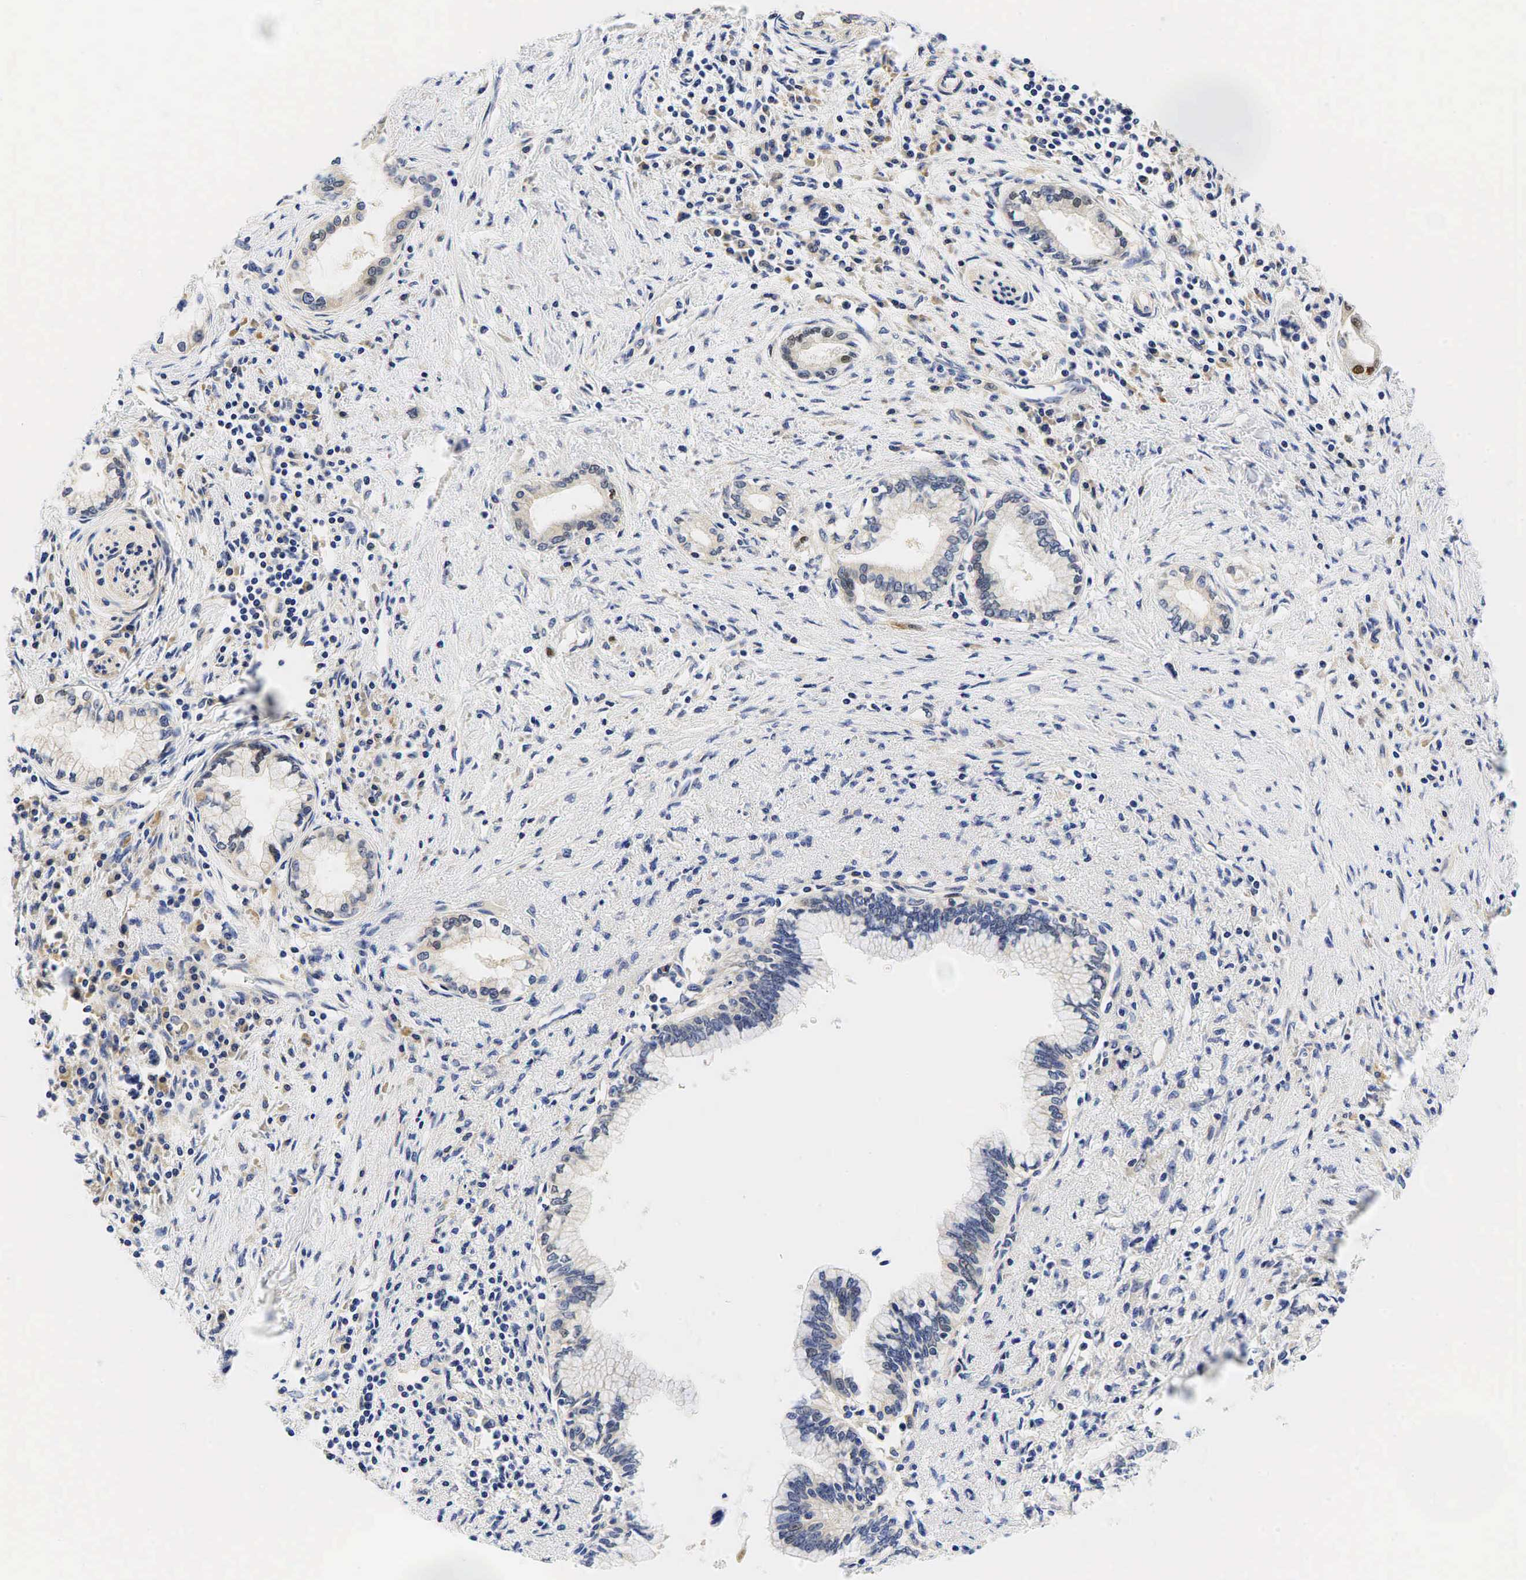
{"staining": {"intensity": "negative", "quantity": "none", "location": "none"}, "tissue": "pancreatic cancer", "cell_type": "Tumor cells", "image_type": "cancer", "snomed": [{"axis": "morphology", "description": "Adenocarcinoma, NOS"}, {"axis": "topography", "description": "Pancreas"}], "caption": "Immunohistochemical staining of human pancreatic cancer (adenocarcinoma) demonstrates no significant expression in tumor cells.", "gene": "CCND1", "patient": {"sex": "female", "age": 64}}